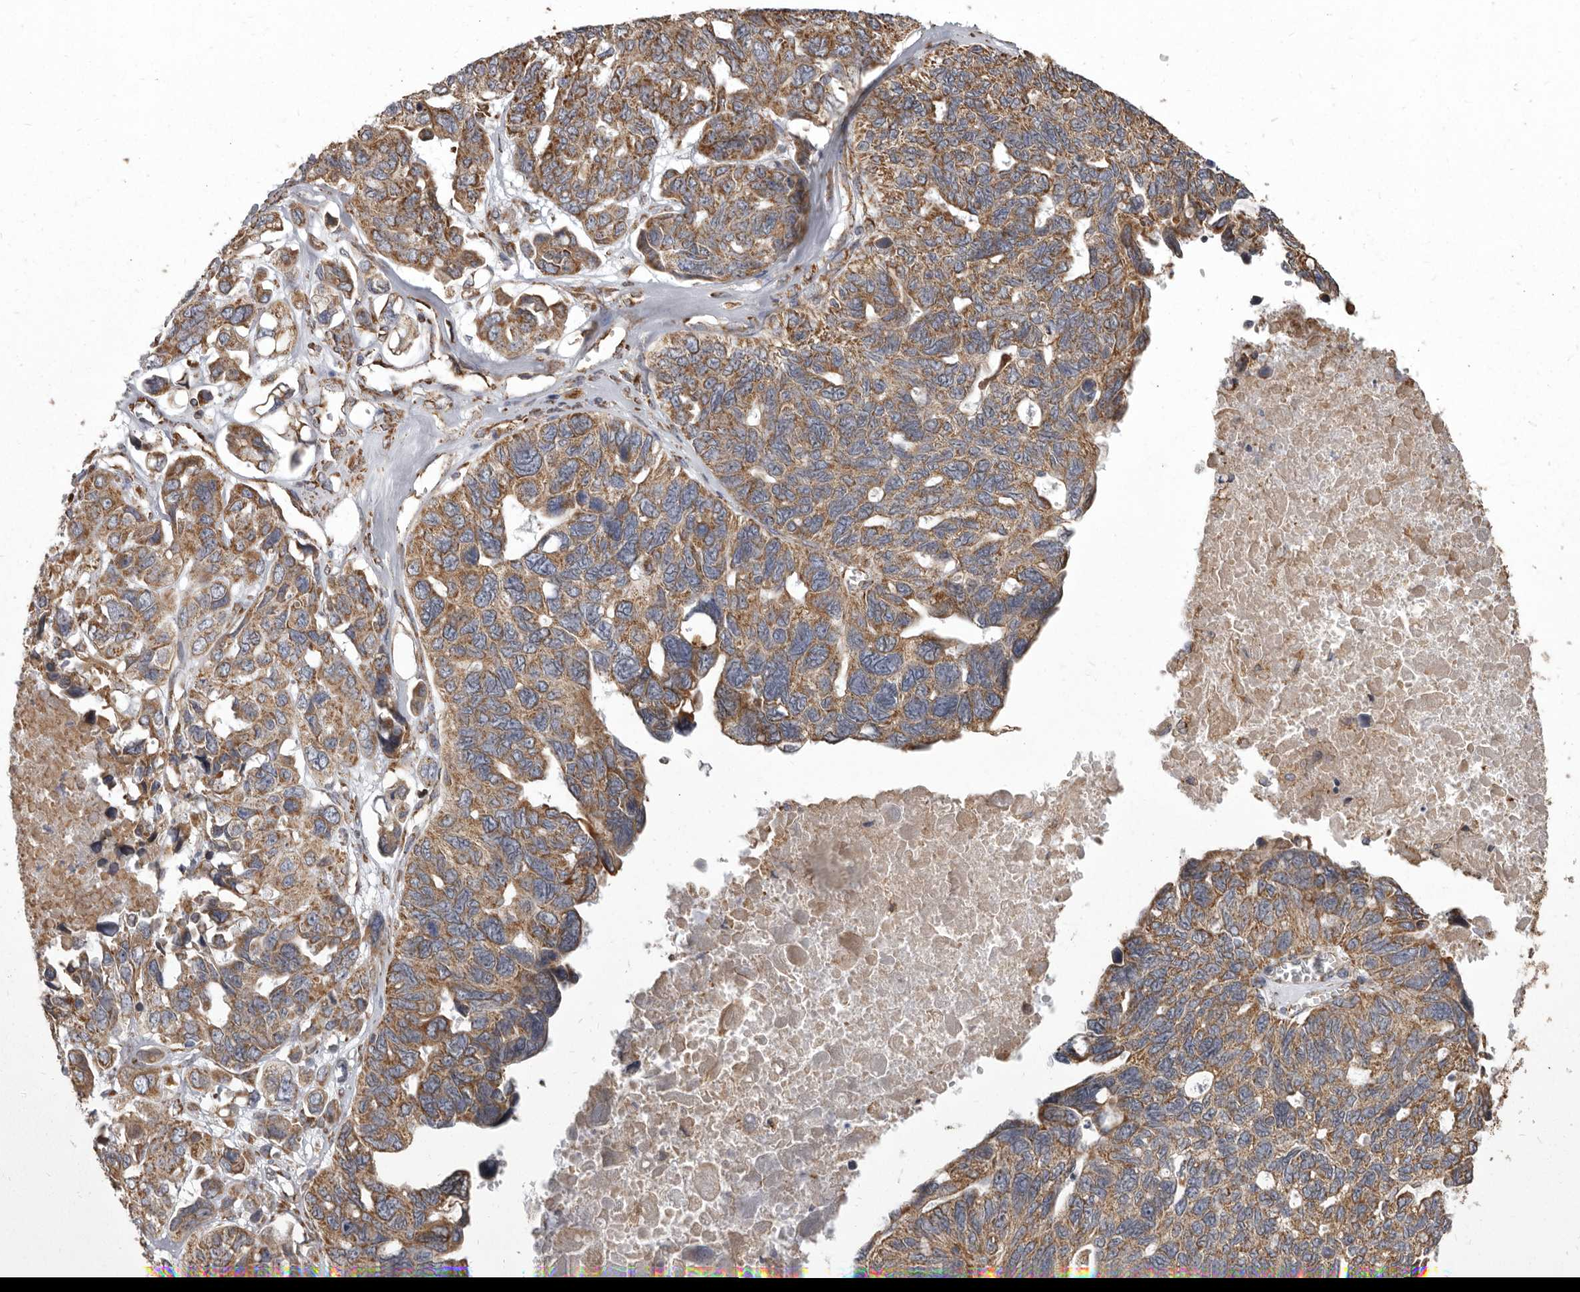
{"staining": {"intensity": "moderate", "quantity": ">75%", "location": "cytoplasmic/membranous"}, "tissue": "ovarian cancer", "cell_type": "Tumor cells", "image_type": "cancer", "snomed": [{"axis": "morphology", "description": "Cystadenocarcinoma, serous, NOS"}, {"axis": "topography", "description": "Ovary"}], "caption": "A brown stain labels moderate cytoplasmic/membranous positivity of a protein in human ovarian cancer (serous cystadenocarcinoma) tumor cells. (Brightfield microscopy of DAB IHC at high magnification).", "gene": "CDK5RAP3", "patient": {"sex": "female", "age": 79}}